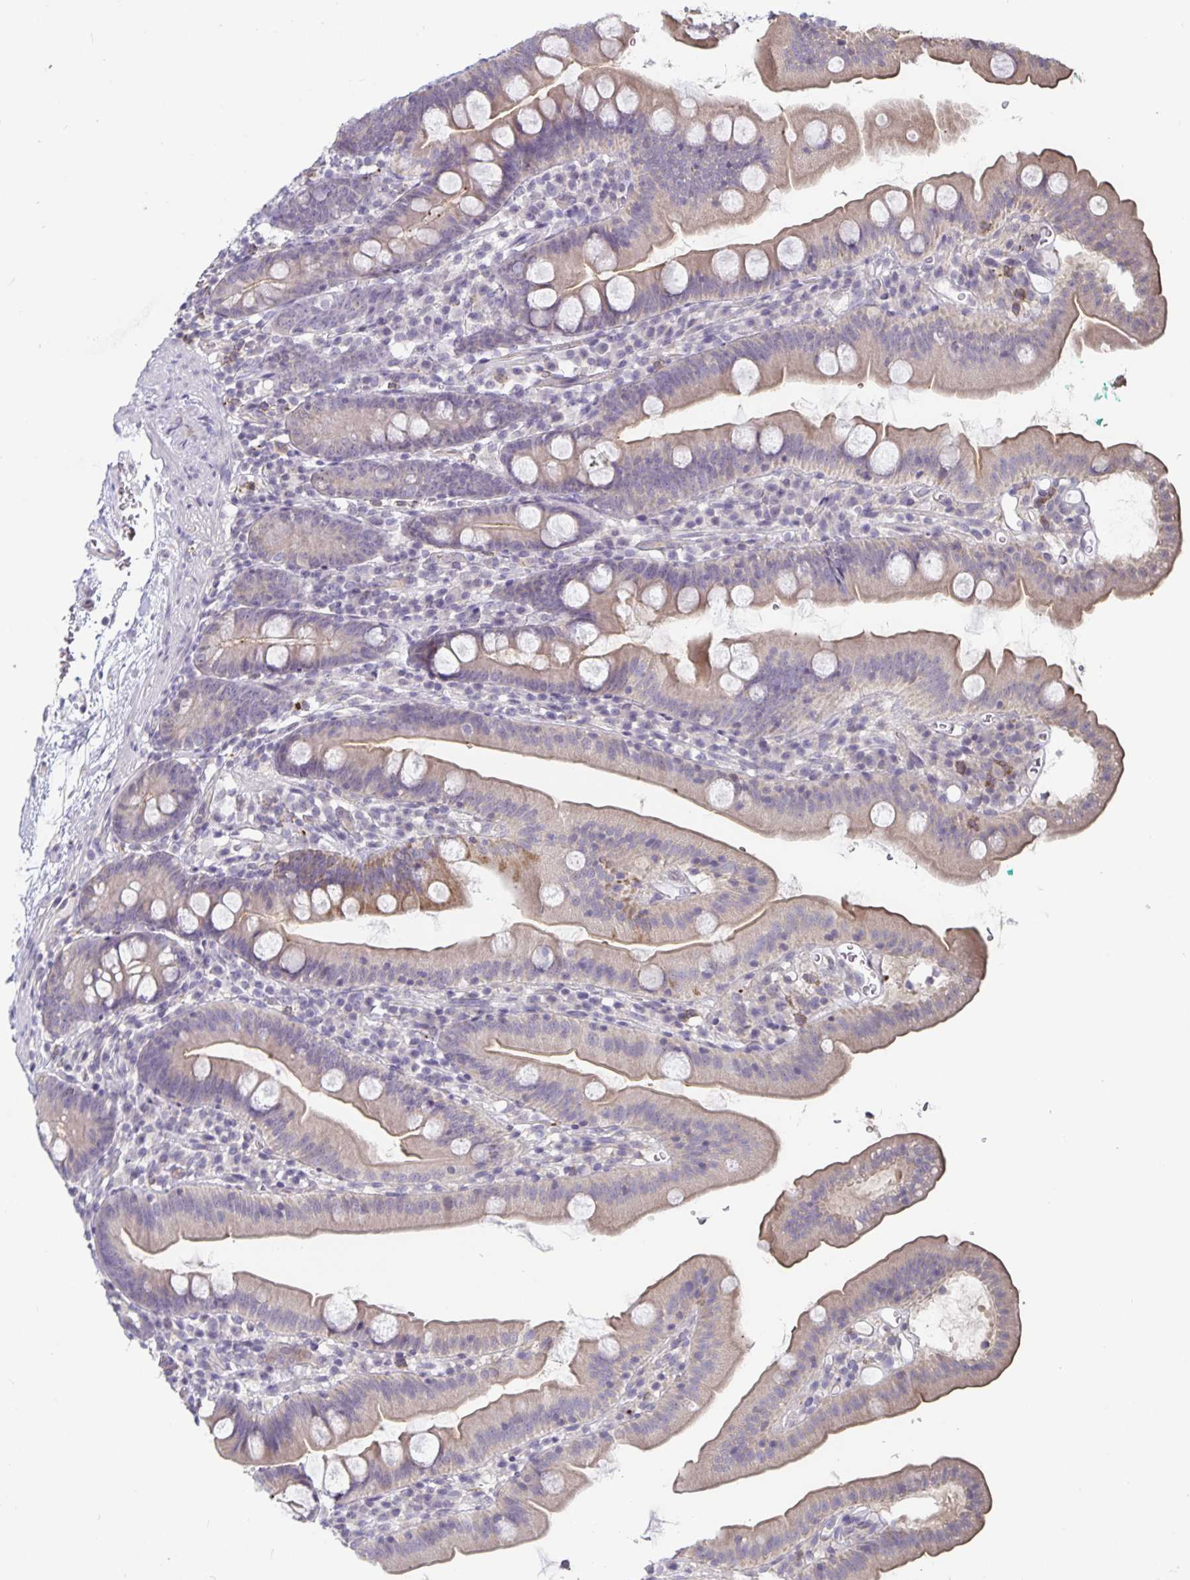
{"staining": {"intensity": "weak", "quantity": "25%-75%", "location": "cytoplasmic/membranous"}, "tissue": "duodenum", "cell_type": "Glandular cells", "image_type": "normal", "snomed": [{"axis": "morphology", "description": "Normal tissue, NOS"}, {"axis": "topography", "description": "Duodenum"}], "caption": "The histopathology image displays a brown stain indicating the presence of a protein in the cytoplasmic/membranous of glandular cells in duodenum. (DAB (3,3'-diaminobenzidine) = brown stain, brightfield microscopy at high magnification).", "gene": "DNAH9", "patient": {"sex": "female", "age": 67}}